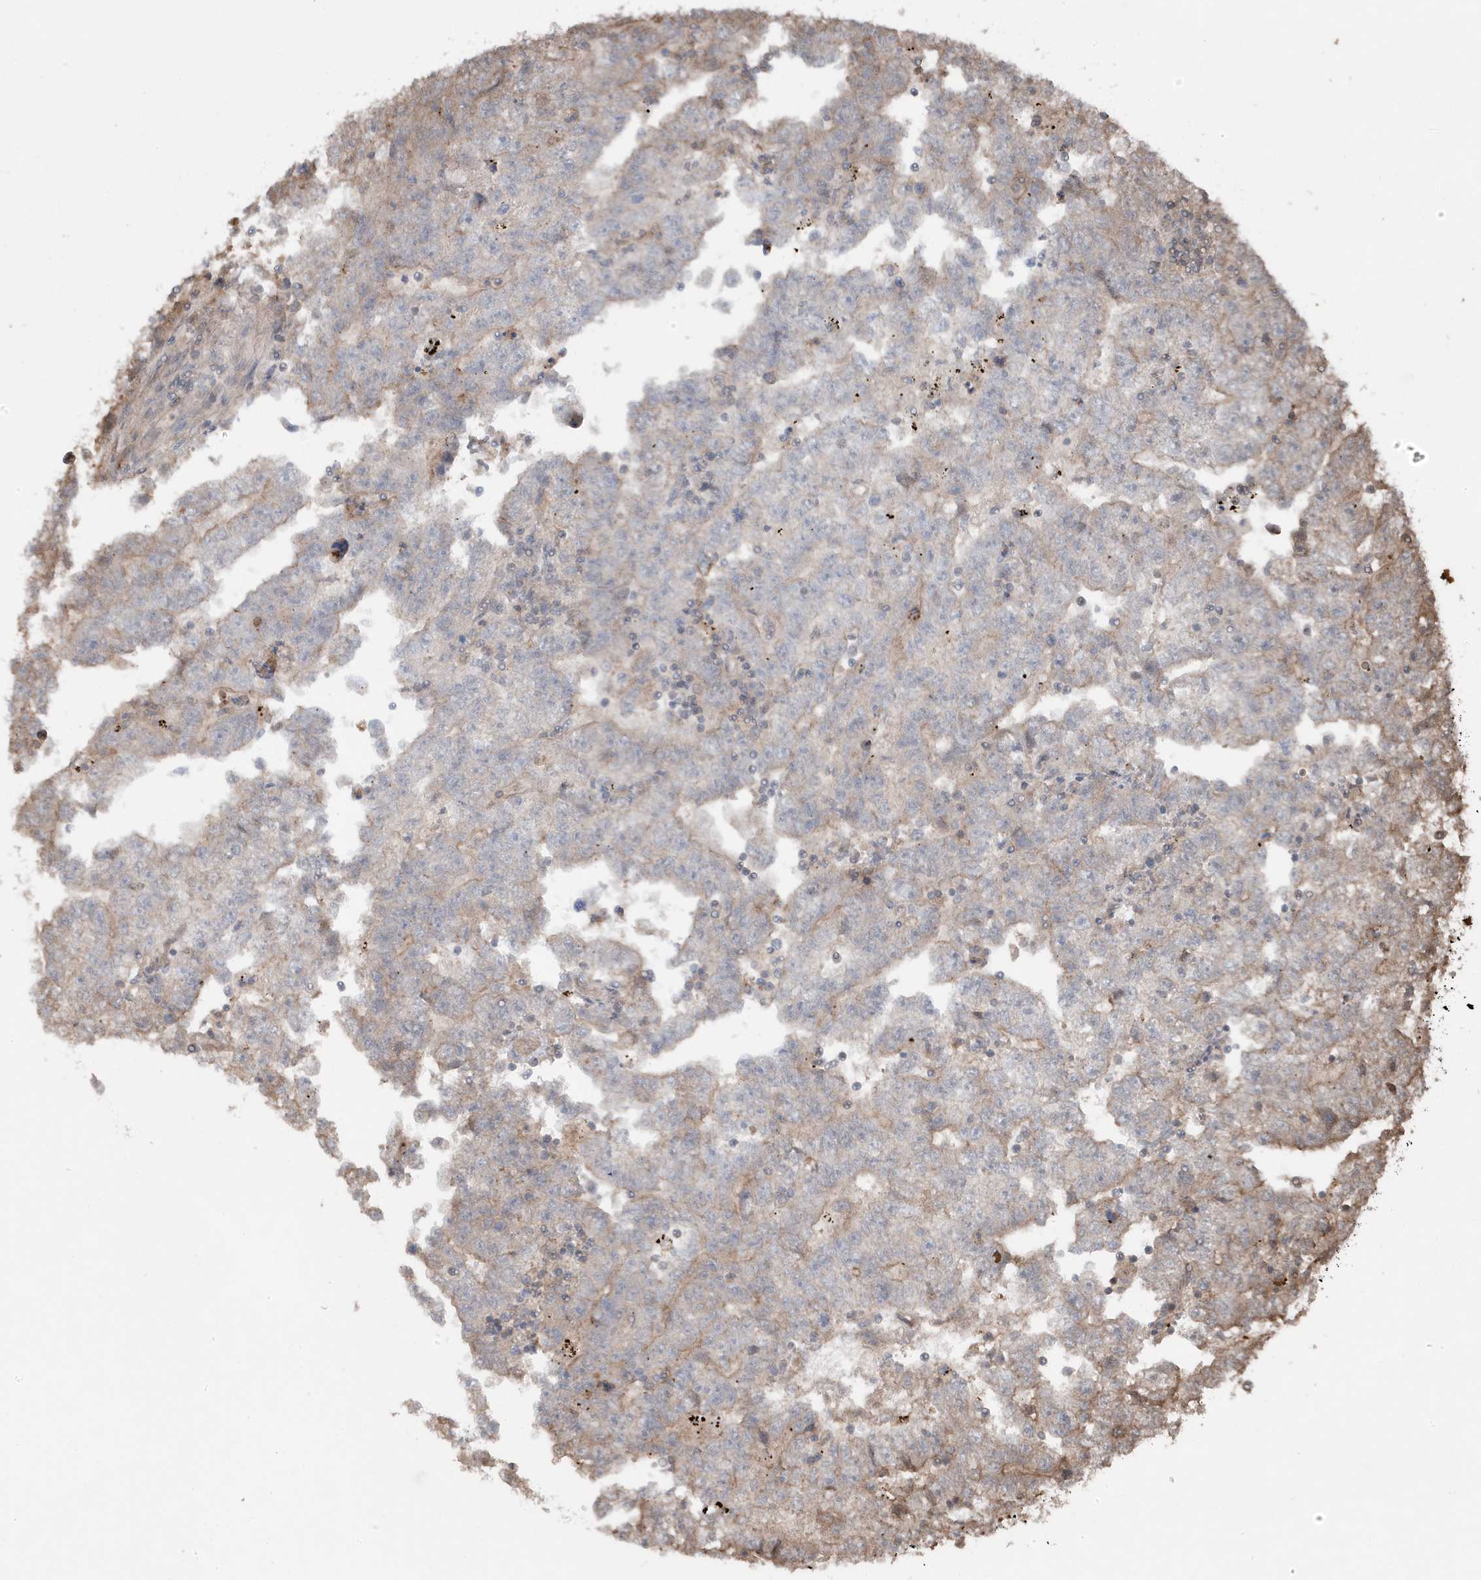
{"staining": {"intensity": "weak", "quantity": "25%-75%", "location": "cytoplasmic/membranous"}, "tissue": "testis cancer", "cell_type": "Tumor cells", "image_type": "cancer", "snomed": [{"axis": "morphology", "description": "Carcinoma, Embryonal, NOS"}, {"axis": "topography", "description": "Testis"}], "caption": "A micrograph of human testis cancer stained for a protein exhibits weak cytoplasmic/membranous brown staining in tumor cells.", "gene": "MAPK1IP1L", "patient": {"sex": "male", "age": 25}}